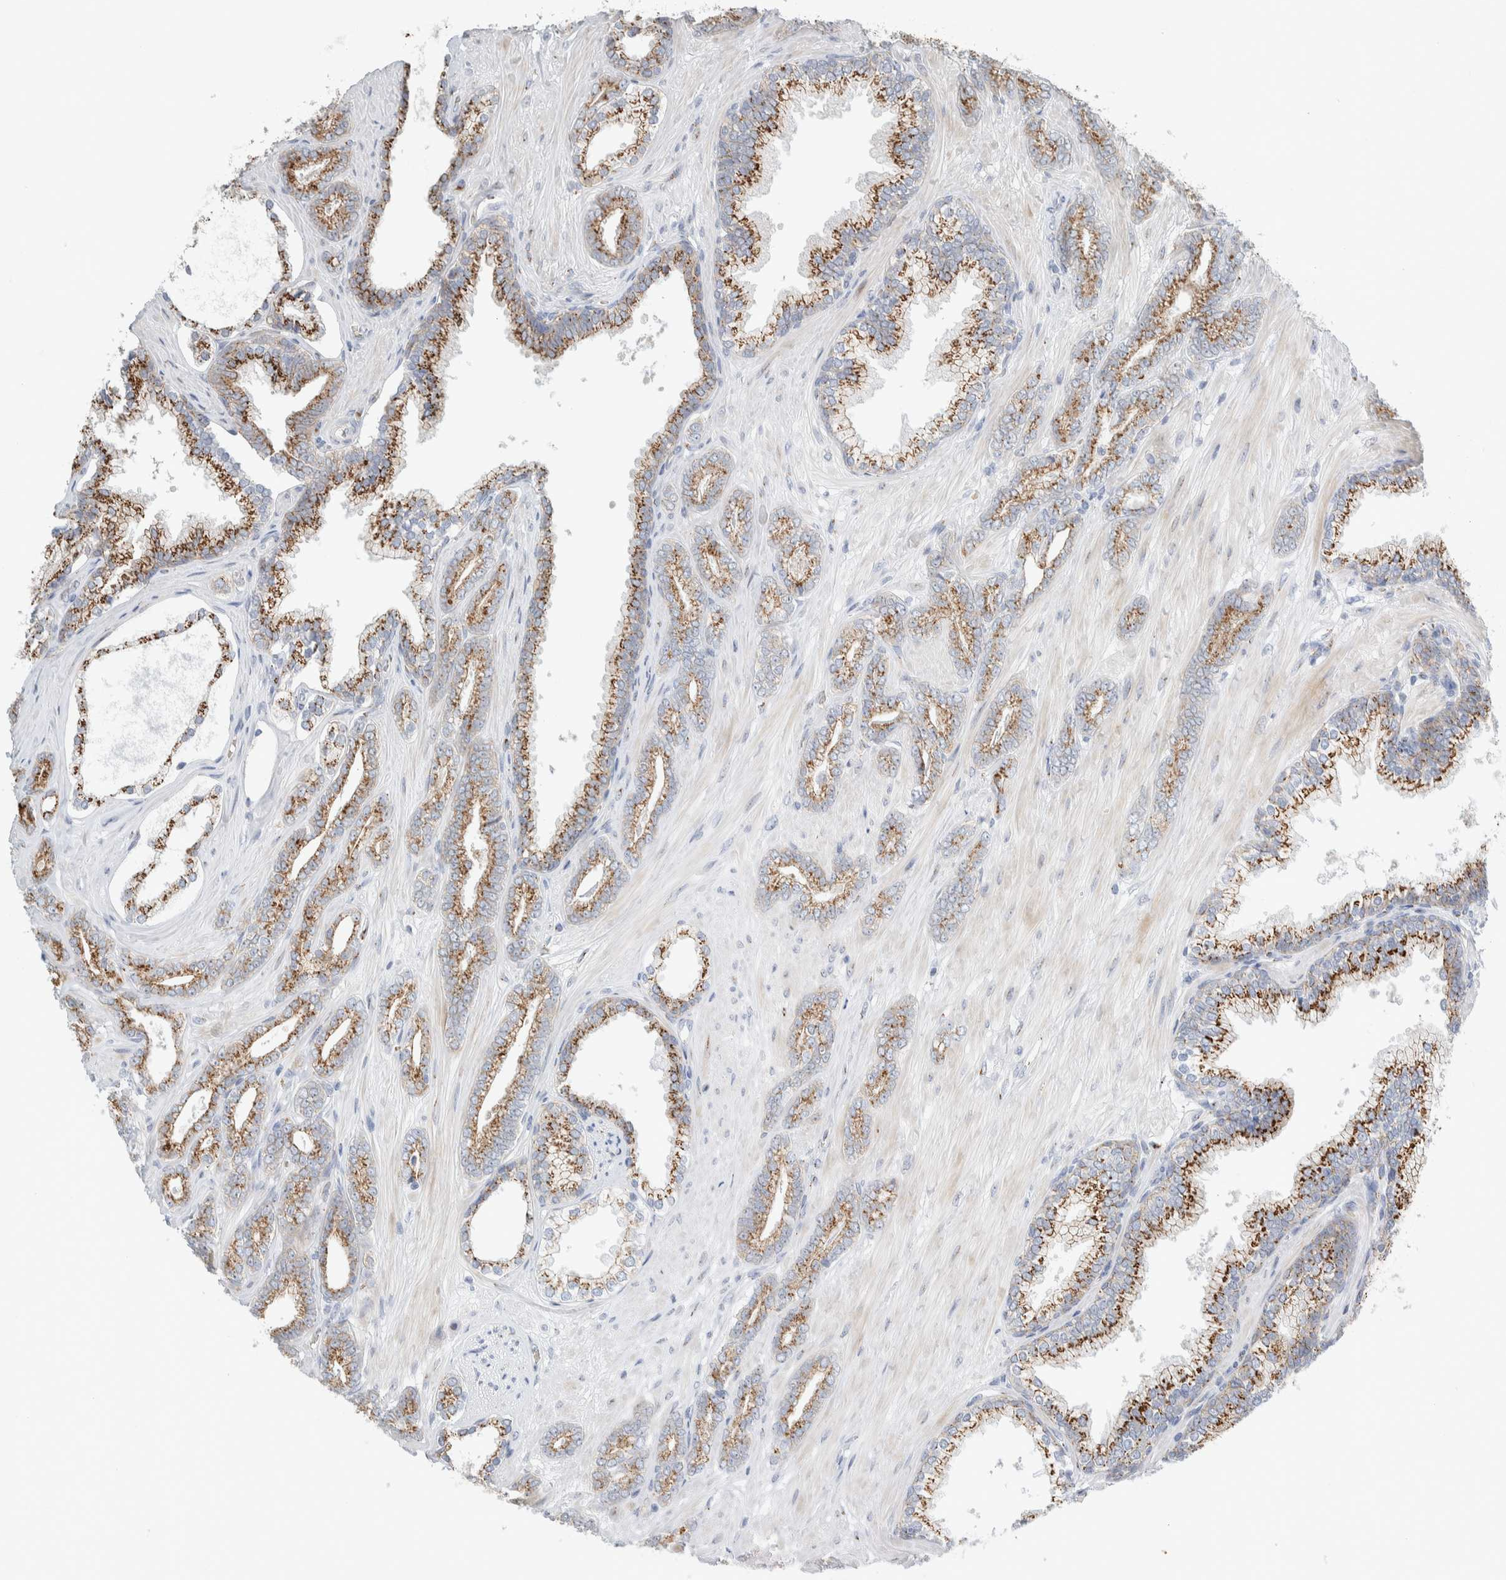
{"staining": {"intensity": "strong", "quantity": "25%-75%", "location": "cytoplasmic/membranous"}, "tissue": "prostate cancer", "cell_type": "Tumor cells", "image_type": "cancer", "snomed": [{"axis": "morphology", "description": "Adenocarcinoma, Low grade"}, {"axis": "topography", "description": "Prostate"}], "caption": "This image demonstrates prostate cancer (low-grade adenocarcinoma) stained with IHC to label a protein in brown. The cytoplasmic/membranous of tumor cells show strong positivity for the protein. Nuclei are counter-stained blue.", "gene": "SLC38A10", "patient": {"sex": "male", "age": 71}}